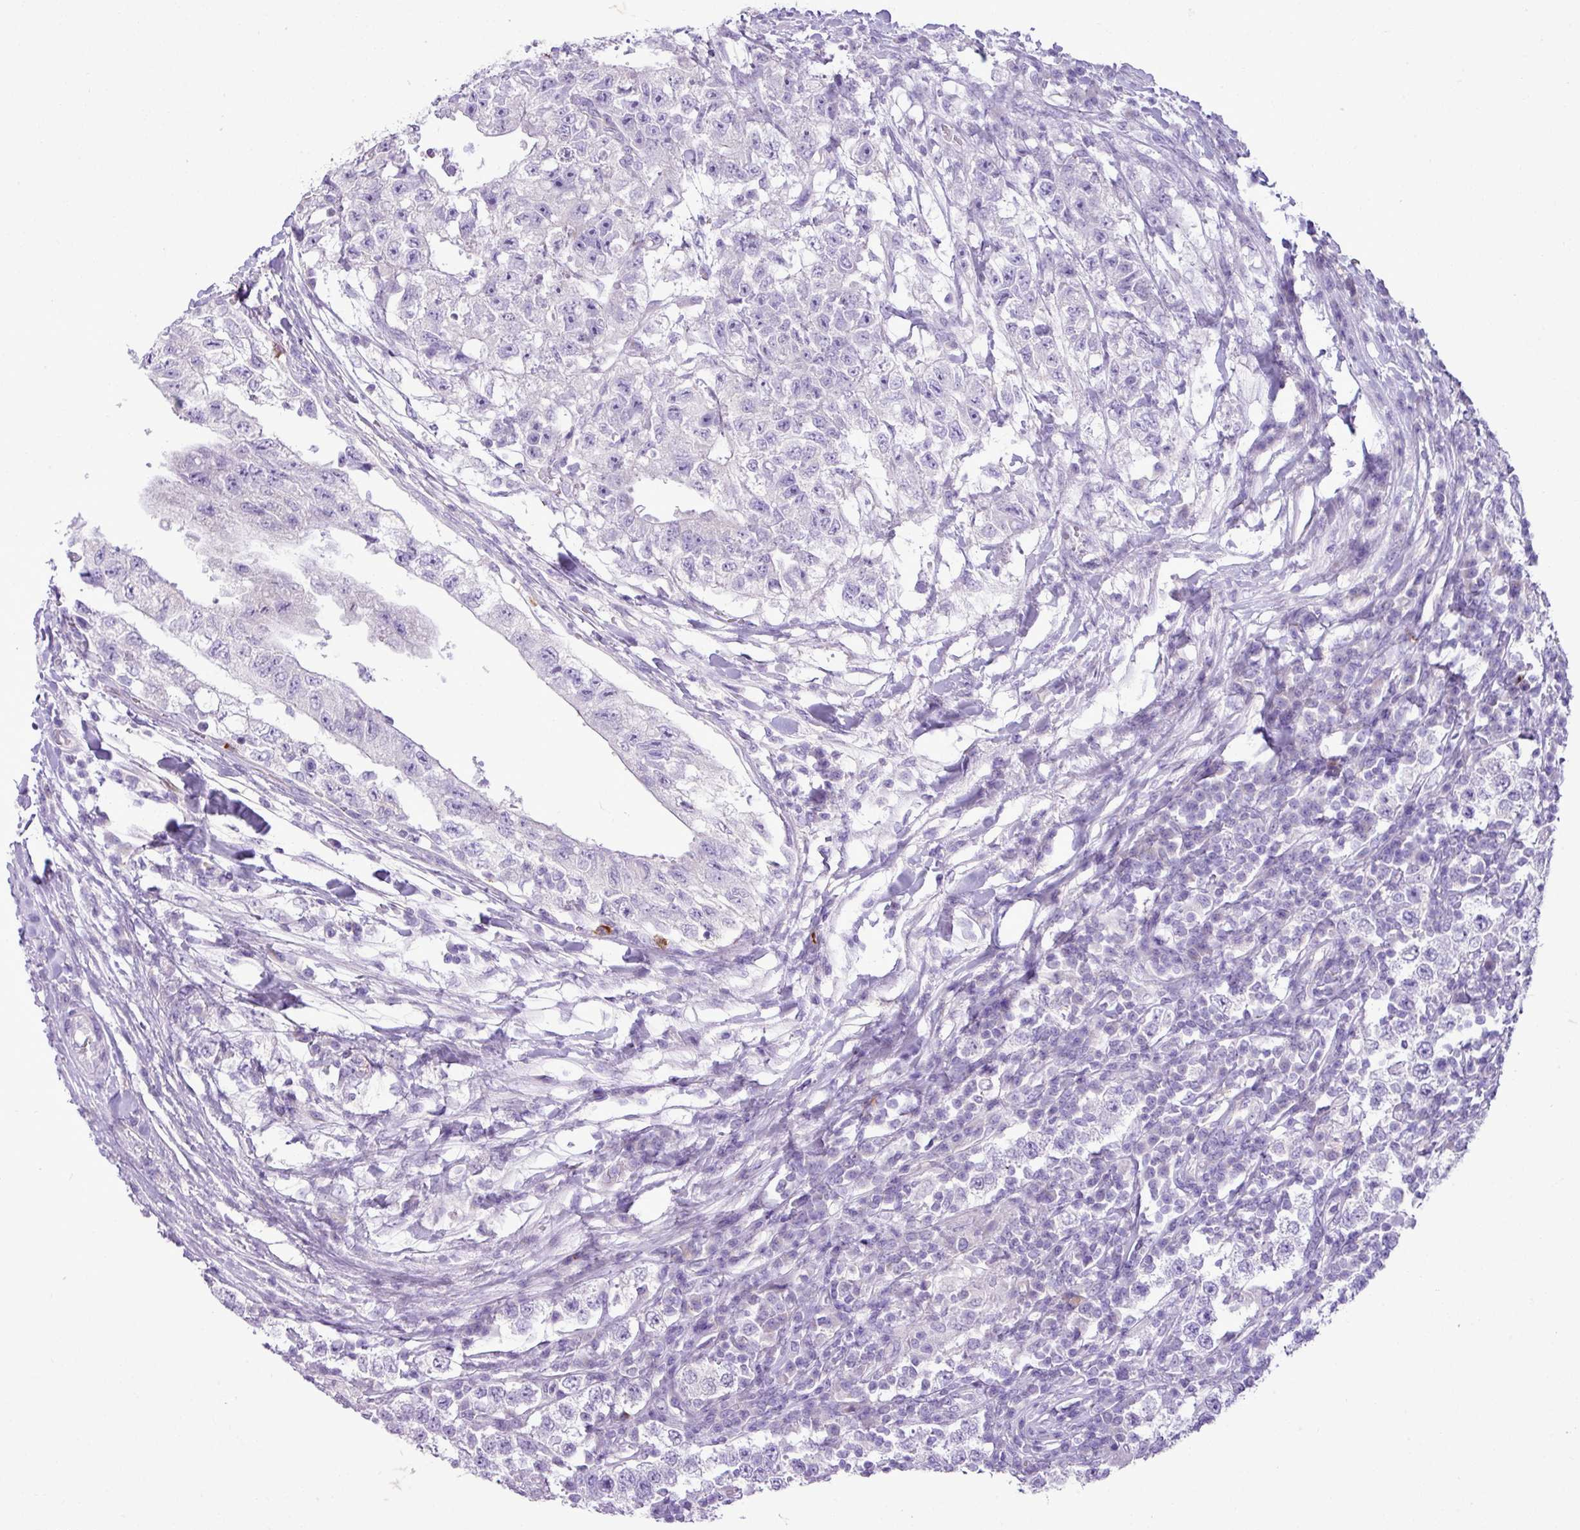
{"staining": {"intensity": "negative", "quantity": "none", "location": "none"}, "tissue": "testis cancer", "cell_type": "Tumor cells", "image_type": "cancer", "snomed": [{"axis": "morphology", "description": "Seminoma, NOS"}, {"axis": "morphology", "description": "Carcinoma, Embryonal, NOS"}, {"axis": "topography", "description": "Testis"}], "caption": "Immunohistochemistry of human testis embryonal carcinoma demonstrates no positivity in tumor cells.", "gene": "ZSCAN5A", "patient": {"sex": "male", "age": 41}}